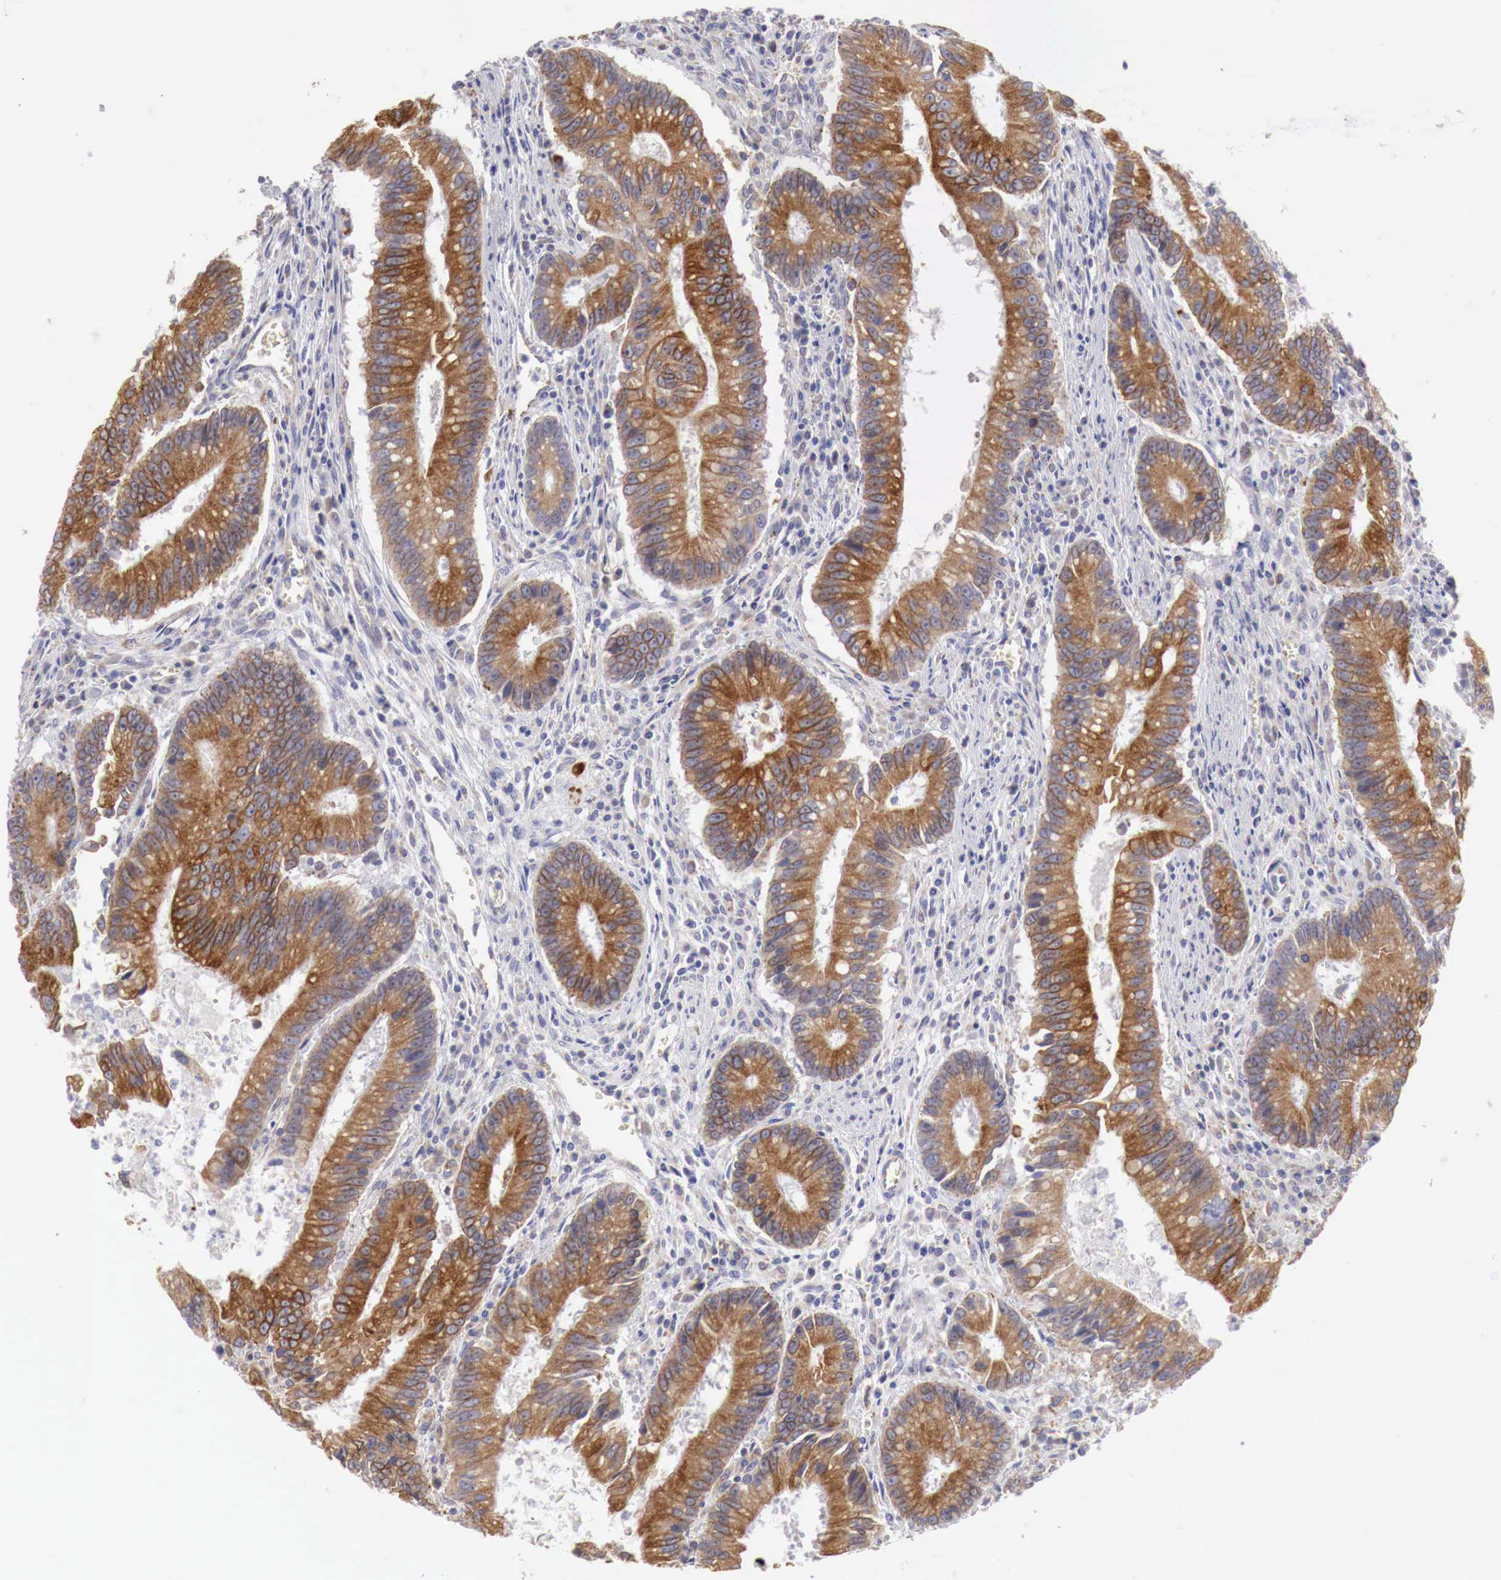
{"staining": {"intensity": "strong", "quantity": ">75%", "location": "cytoplasmic/membranous"}, "tissue": "colorectal cancer", "cell_type": "Tumor cells", "image_type": "cancer", "snomed": [{"axis": "morphology", "description": "Adenocarcinoma, NOS"}, {"axis": "topography", "description": "Rectum"}], "caption": "Immunohistochemistry (IHC) photomicrograph of neoplastic tissue: human colorectal cancer (adenocarcinoma) stained using IHC exhibits high levels of strong protein expression localized specifically in the cytoplasmic/membranous of tumor cells, appearing as a cytoplasmic/membranous brown color.", "gene": "NSDHL", "patient": {"sex": "female", "age": 81}}